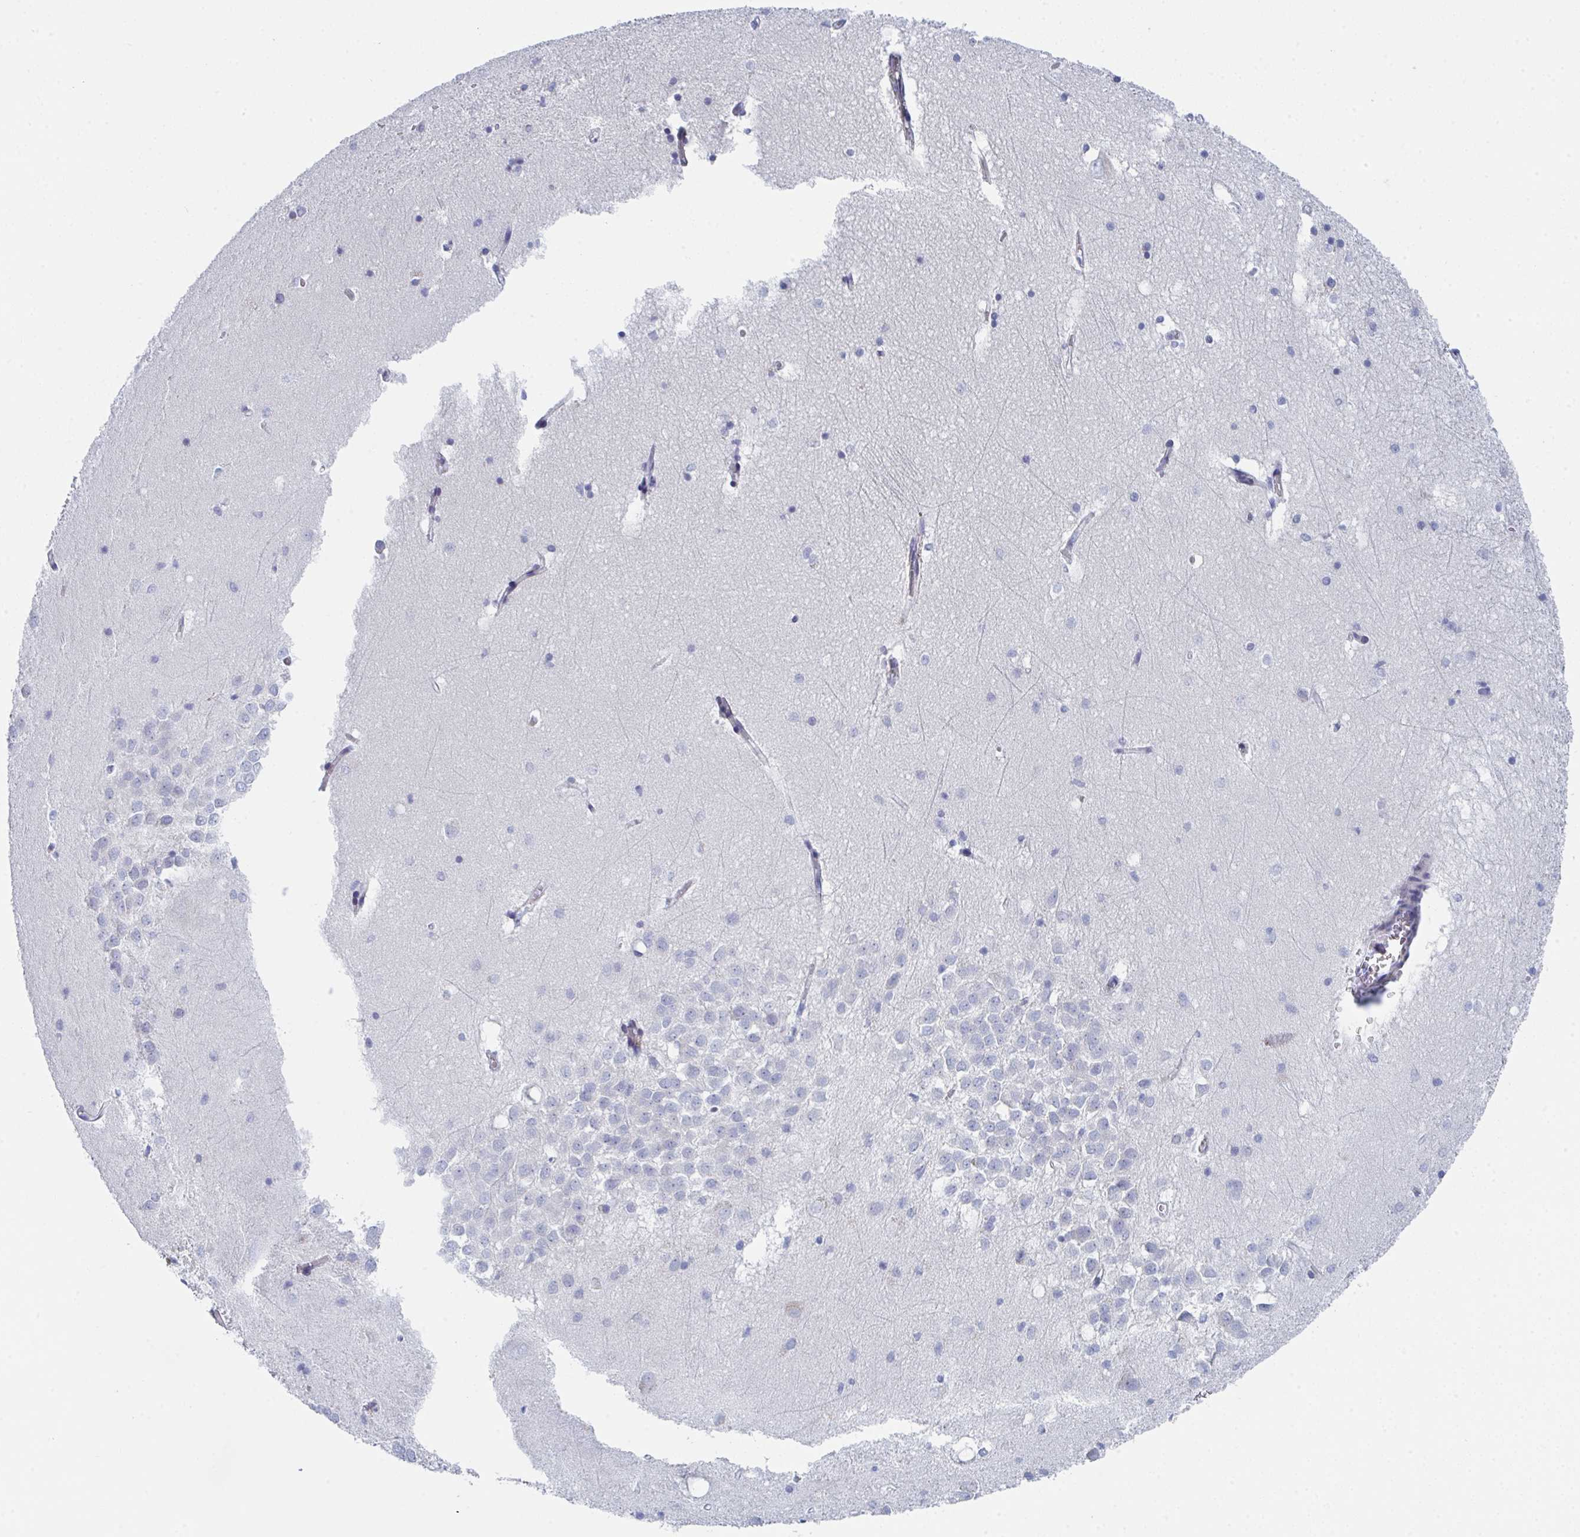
{"staining": {"intensity": "negative", "quantity": "none", "location": "none"}, "tissue": "hippocampus", "cell_type": "Glial cells", "image_type": "normal", "snomed": [{"axis": "morphology", "description": "Normal tissue, NOS"}, {"axis": "topography", "description": "Hippocampus"}], "caption": "This is a micrograph of immunohistochemistry (IHC) staining of normal hippocampus, which shows no staining in glial cells.", "gene": "ZNF684", "patient": {"sex": "male", "age": 58}}